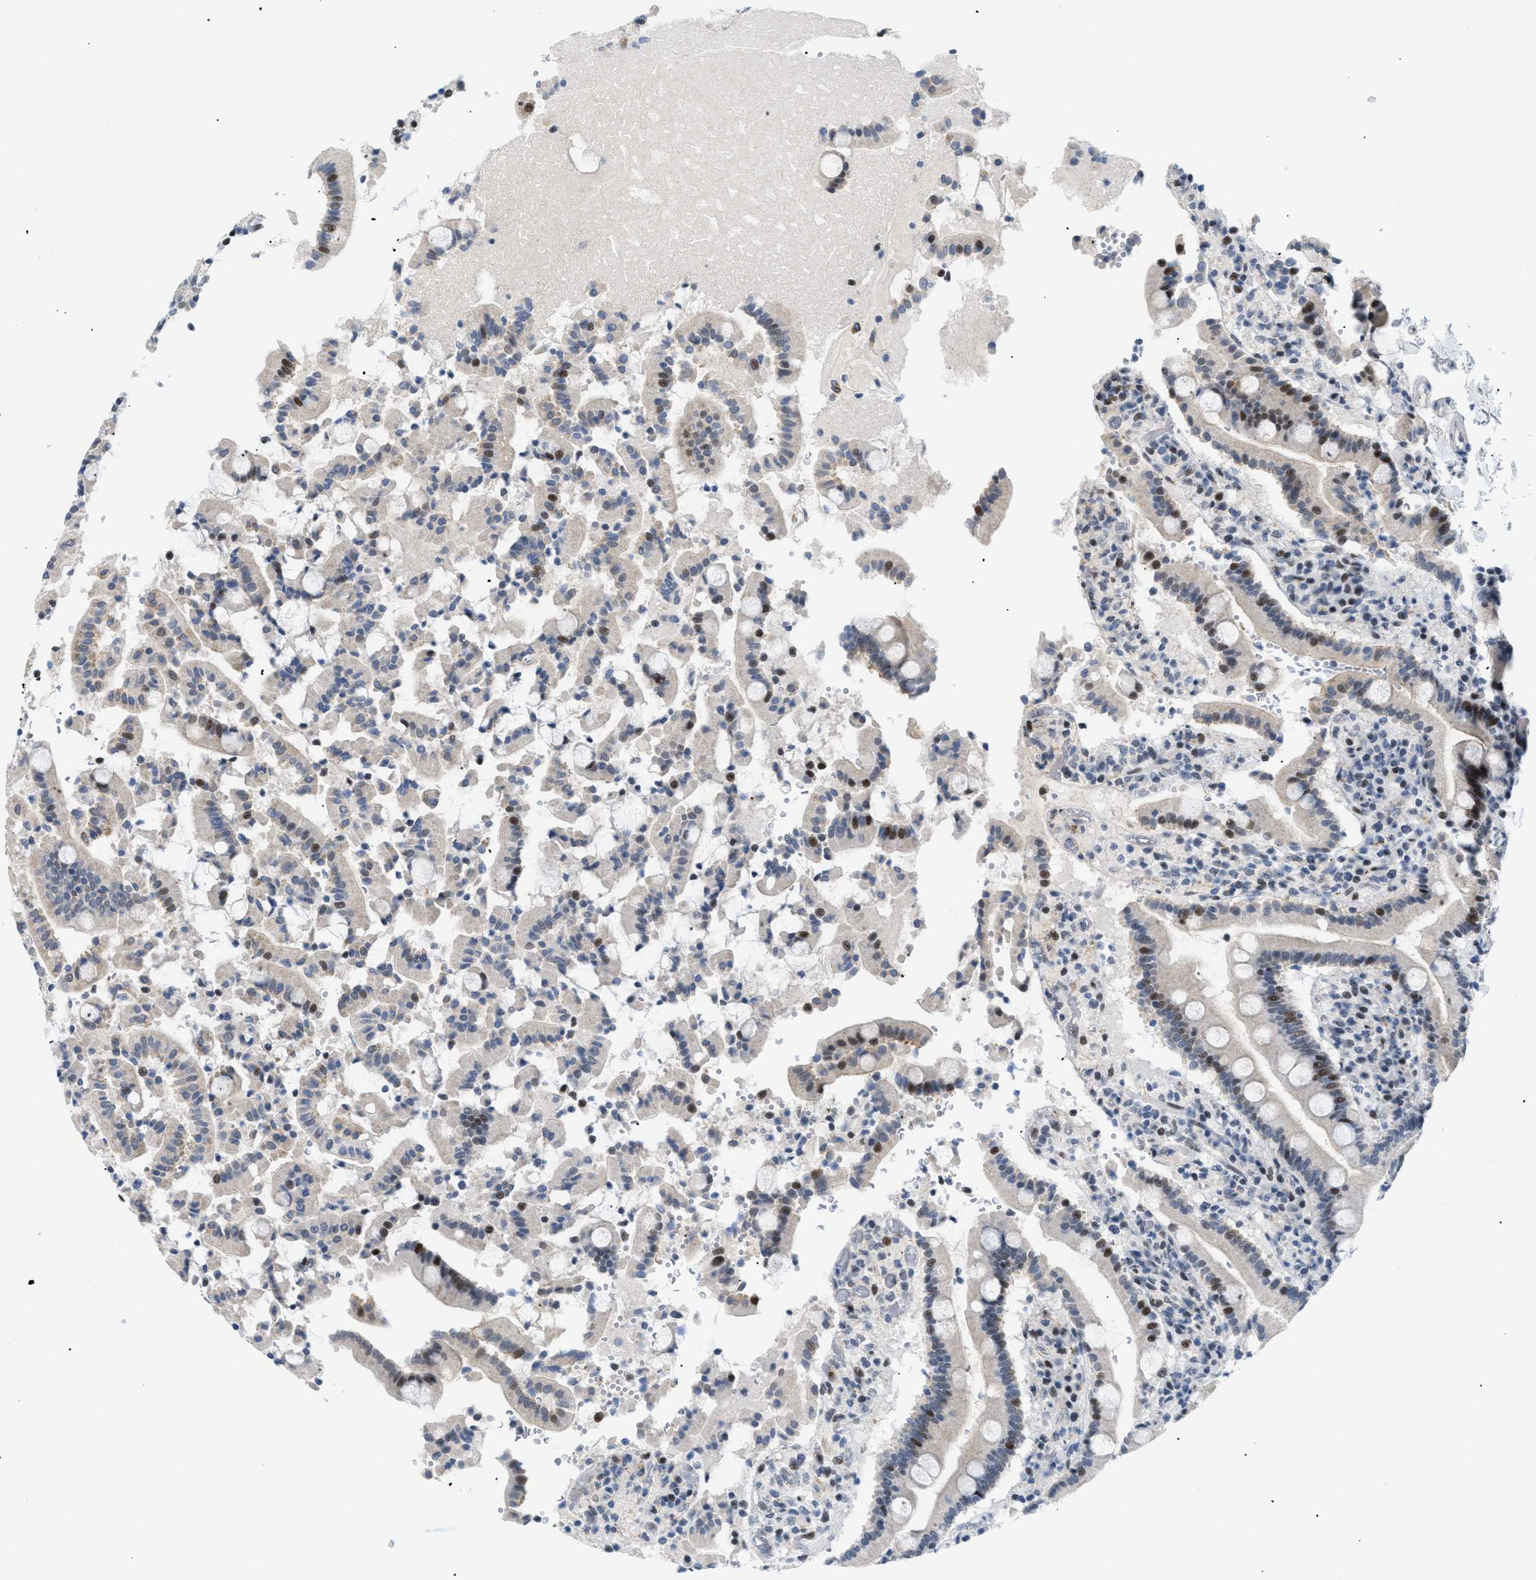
{"staining": {"intensity": "strong", "quantity": "25%-75%", "location": "nuclear"}, "tissue": "duodenum", "cell_type": "Glandular cells", "image_type": "normal", "snomed": [{"axis": "morphology", "description": "Normal tissue, NOS"}, {"axis": "topography", "description": "Small intestine, NOS"}], "caption": "Immunohistochemical staining of benign human duodenum exhibits 25%-75% levels of strong nuclear protein expression in about 25%-75% of glandular cells. The staining was performed using DAB (3,3'-diaminobenzidine), with brown indicating positive protein expression. Nuclei are stained blue with hematoxylin.", "gene": "MED1", "patient": {"sex": "female", "age": 71}}